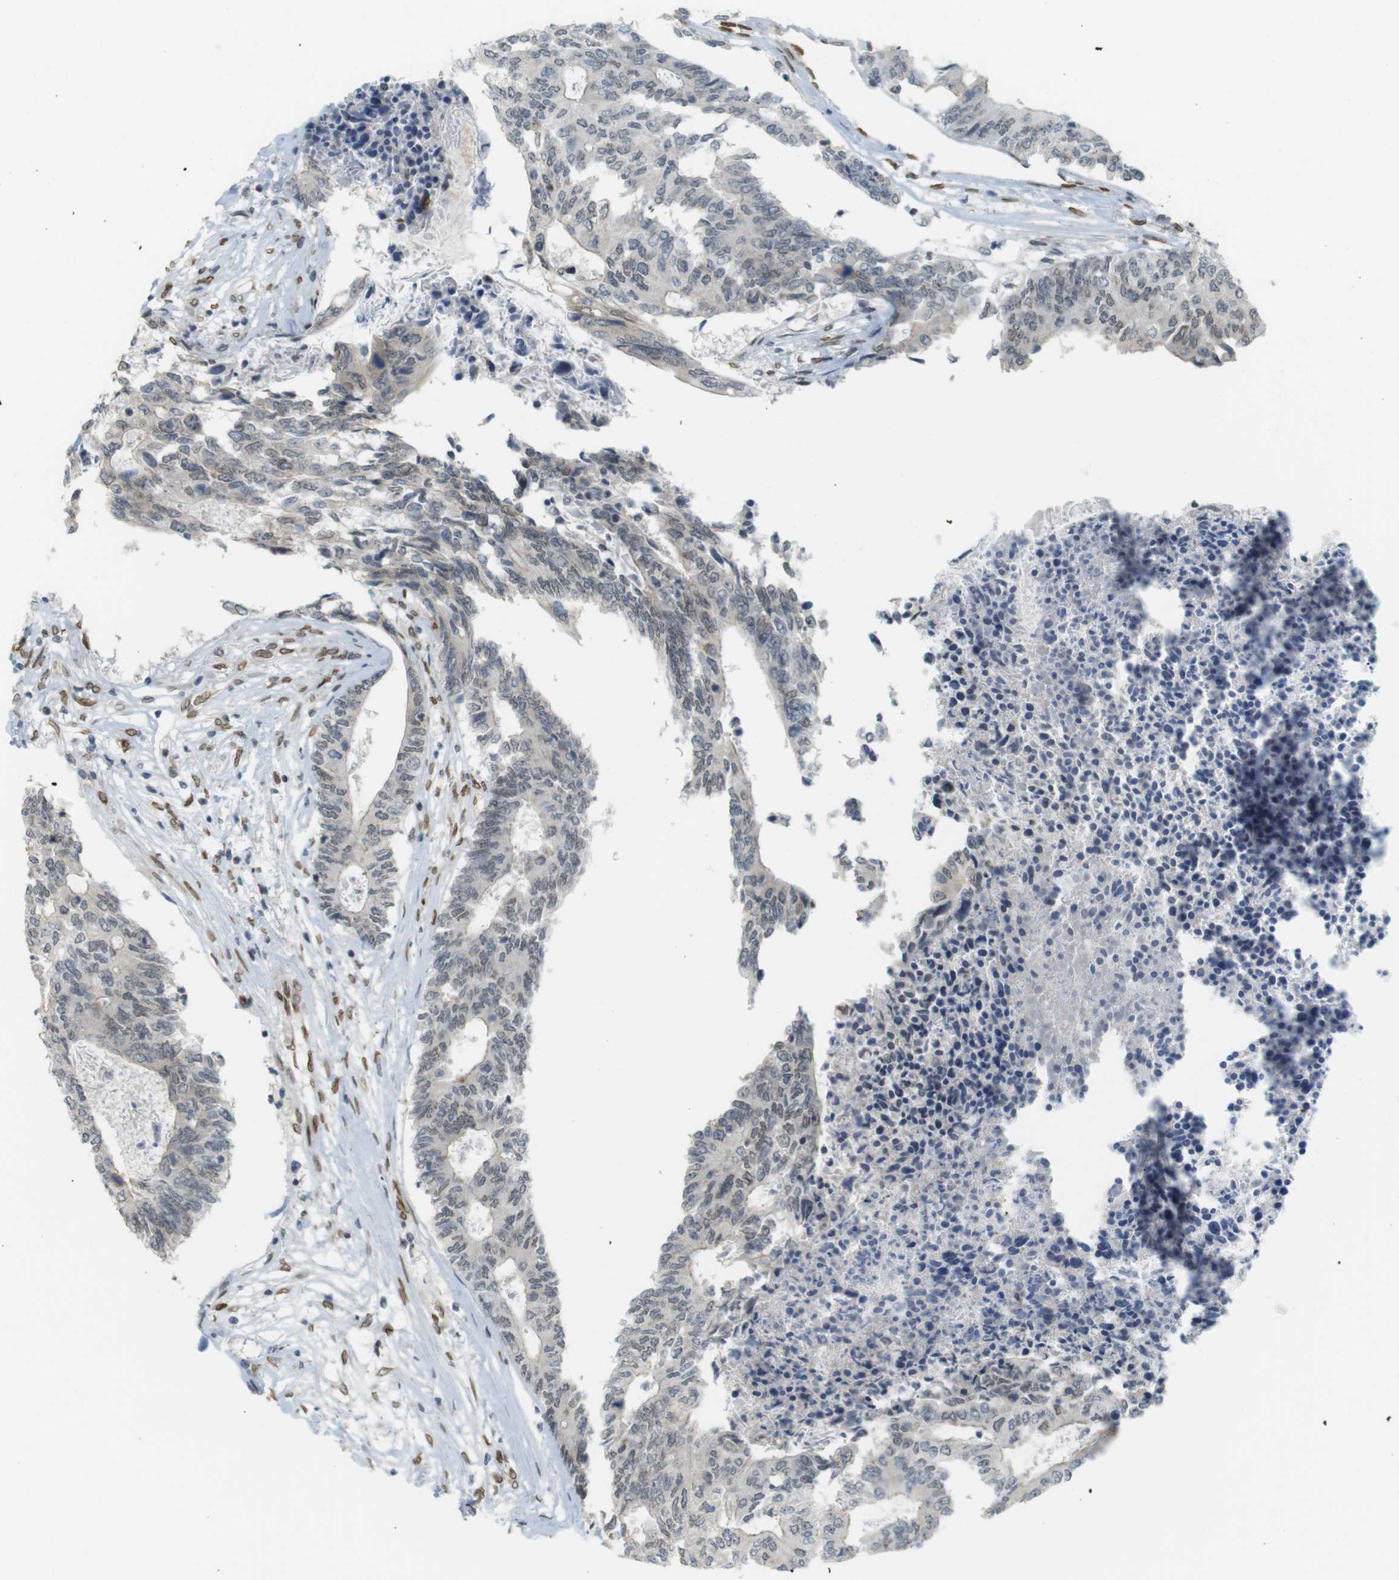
{"staining": {"intensity": "weak", "quantity": "25%-75%", "location": "nuclear"}, "tissue": "colorectal cancer", "cell_type": "Tumor cells", "image_type": "cancer", "snomed": [{"axis": "morphology", "description": "Adenocarcinoma, NOS"}, {"axis": "topography", "description": "Rectum"}], "caption": "Tumor cells show weak nuclear positivity in approximately 25%-75% of cells in colorectal cancer.", "gene": "ARL6IP6", "patient": {"sex": "male", "age": 63}}